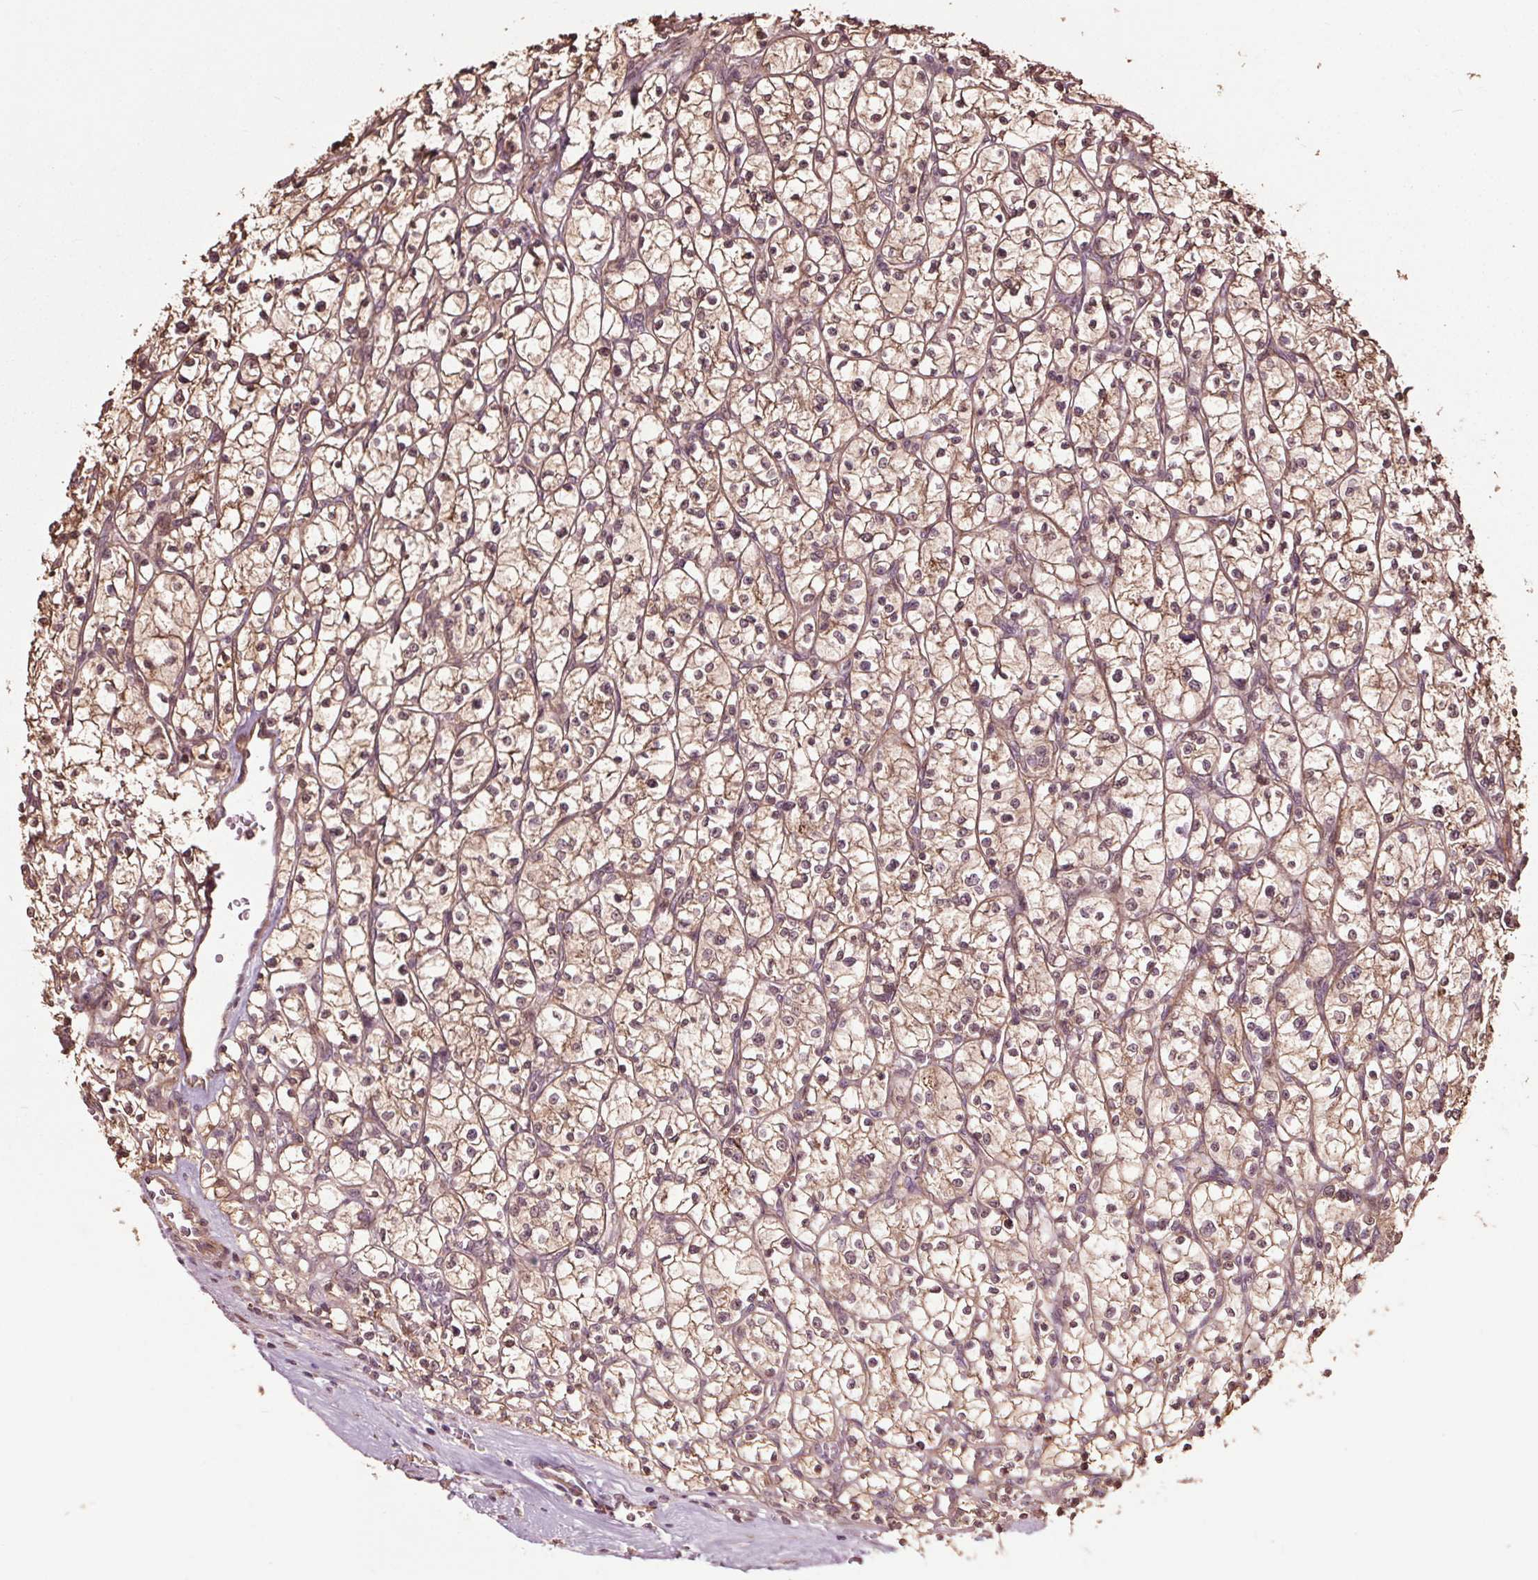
{"staining": {"intensity": "weak", "quantity": ">75%", "location": "cytoplasmic/membranous,nuclear"}, "tissue": "renal cancer", "cell_type": "Tumor cells", "image_type": "cancer", "snomed": [{"axis": "morphology", "description": "Adenocarcinoma, NOS"}, {"axis": "topography", "description": "Kidney"}], "caption": "The micrograph displays staining of renal adenocarcinoma, revealing weak cytoplasmic/membranous and nuclear protein expression (brown color) within tumor cells.", "gene": "CEP95", "patient": {"sex": "female", "age": 64}}